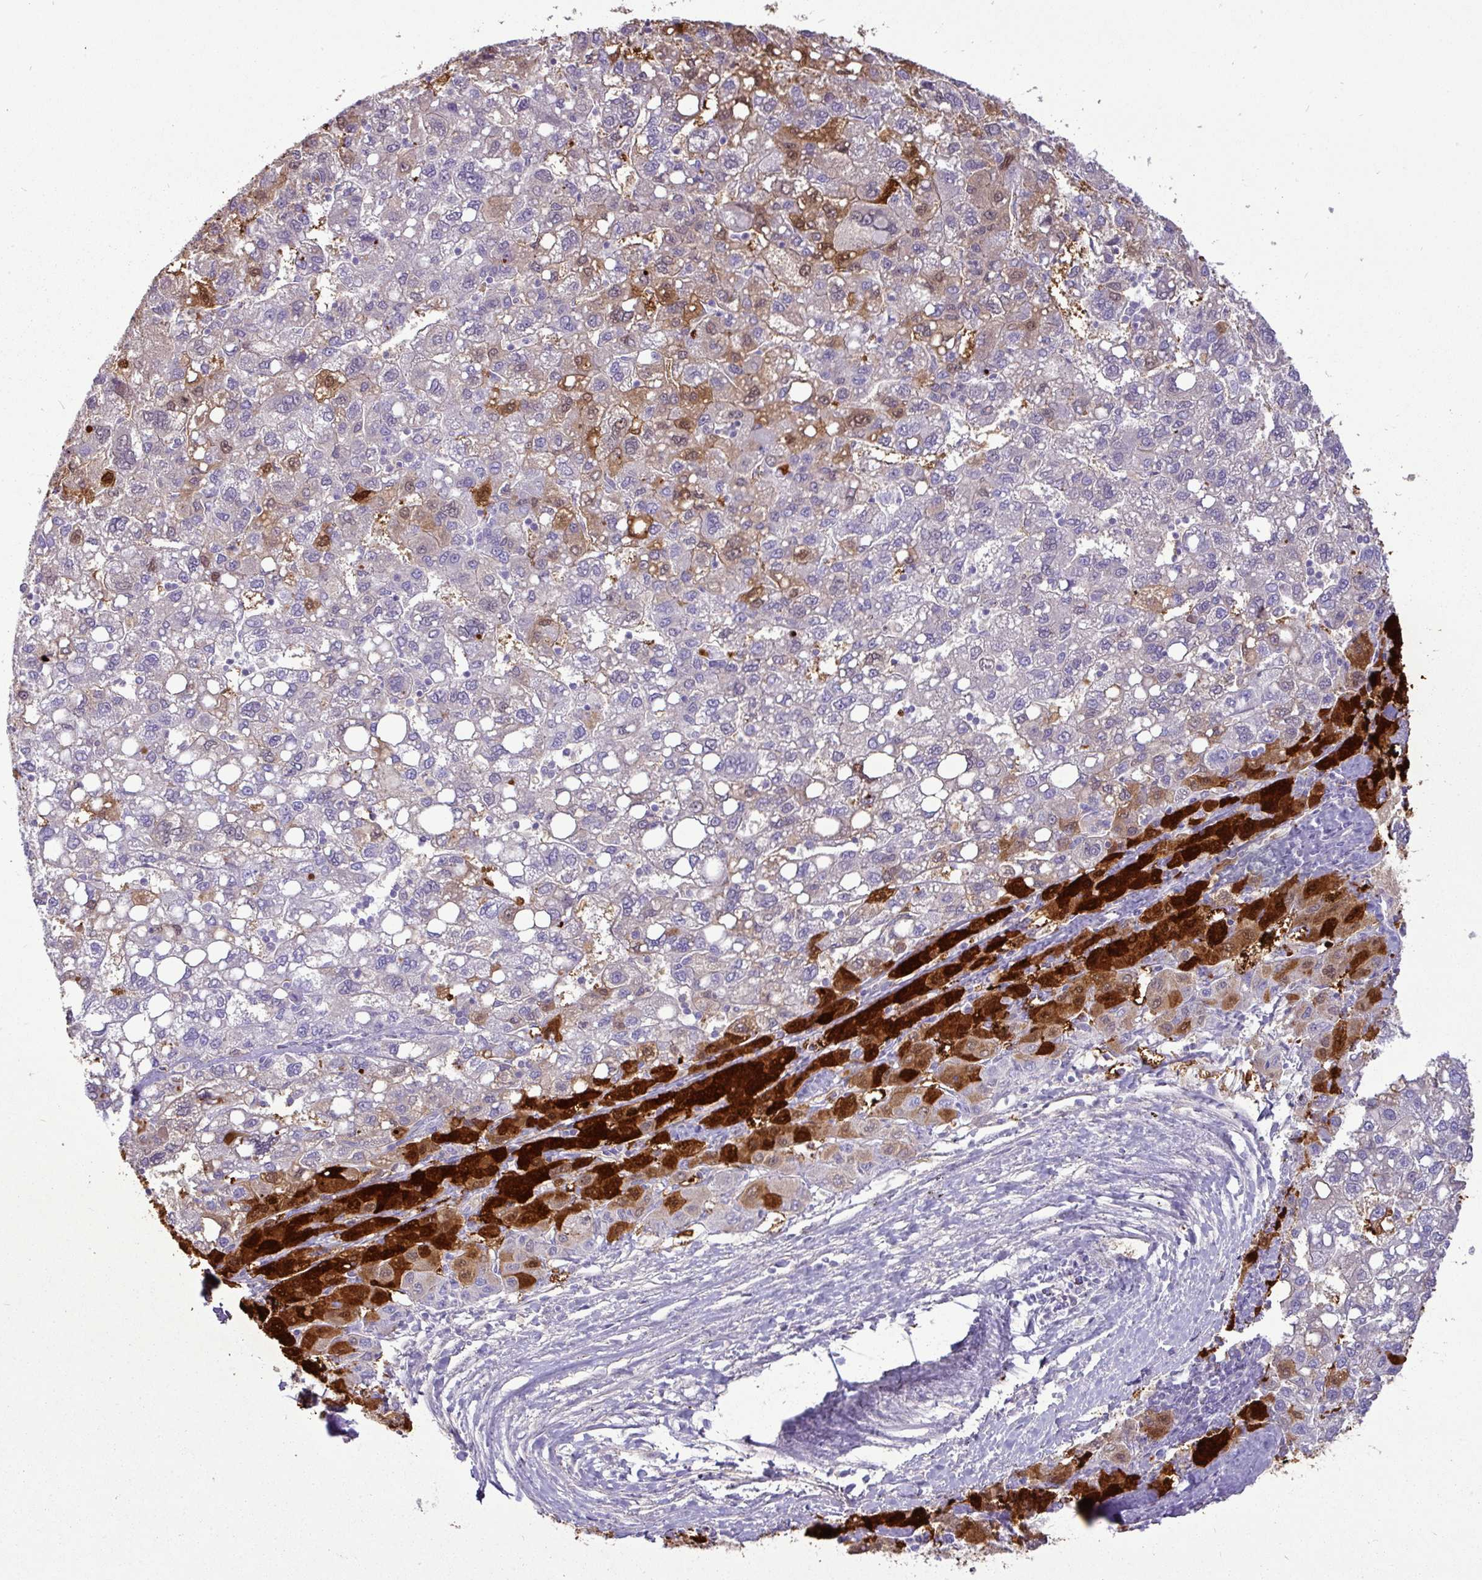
{"staining": {"intensity": "strong", "quantity": "<25%", "location": "cytoplasmic/membranous"}, "tissue": "liver cancer", "cell_type": "Tumor cells", "image_type": "cancer", "snomed": [{"axis": "morphology", "description": "Carcinoma, Hepatocellular, NOS"}, {"axis": "topography", "description": "Liver"}], "caption": "About <25% of tumor cells in human liver cancer (hepatocellular carcinoma) show strong cytoplasmic/membranous protein staining as visualized by brown immunohistochemical staining.", "gene": "GSTA3", "patient": {"sex": "female", "age": 82}}